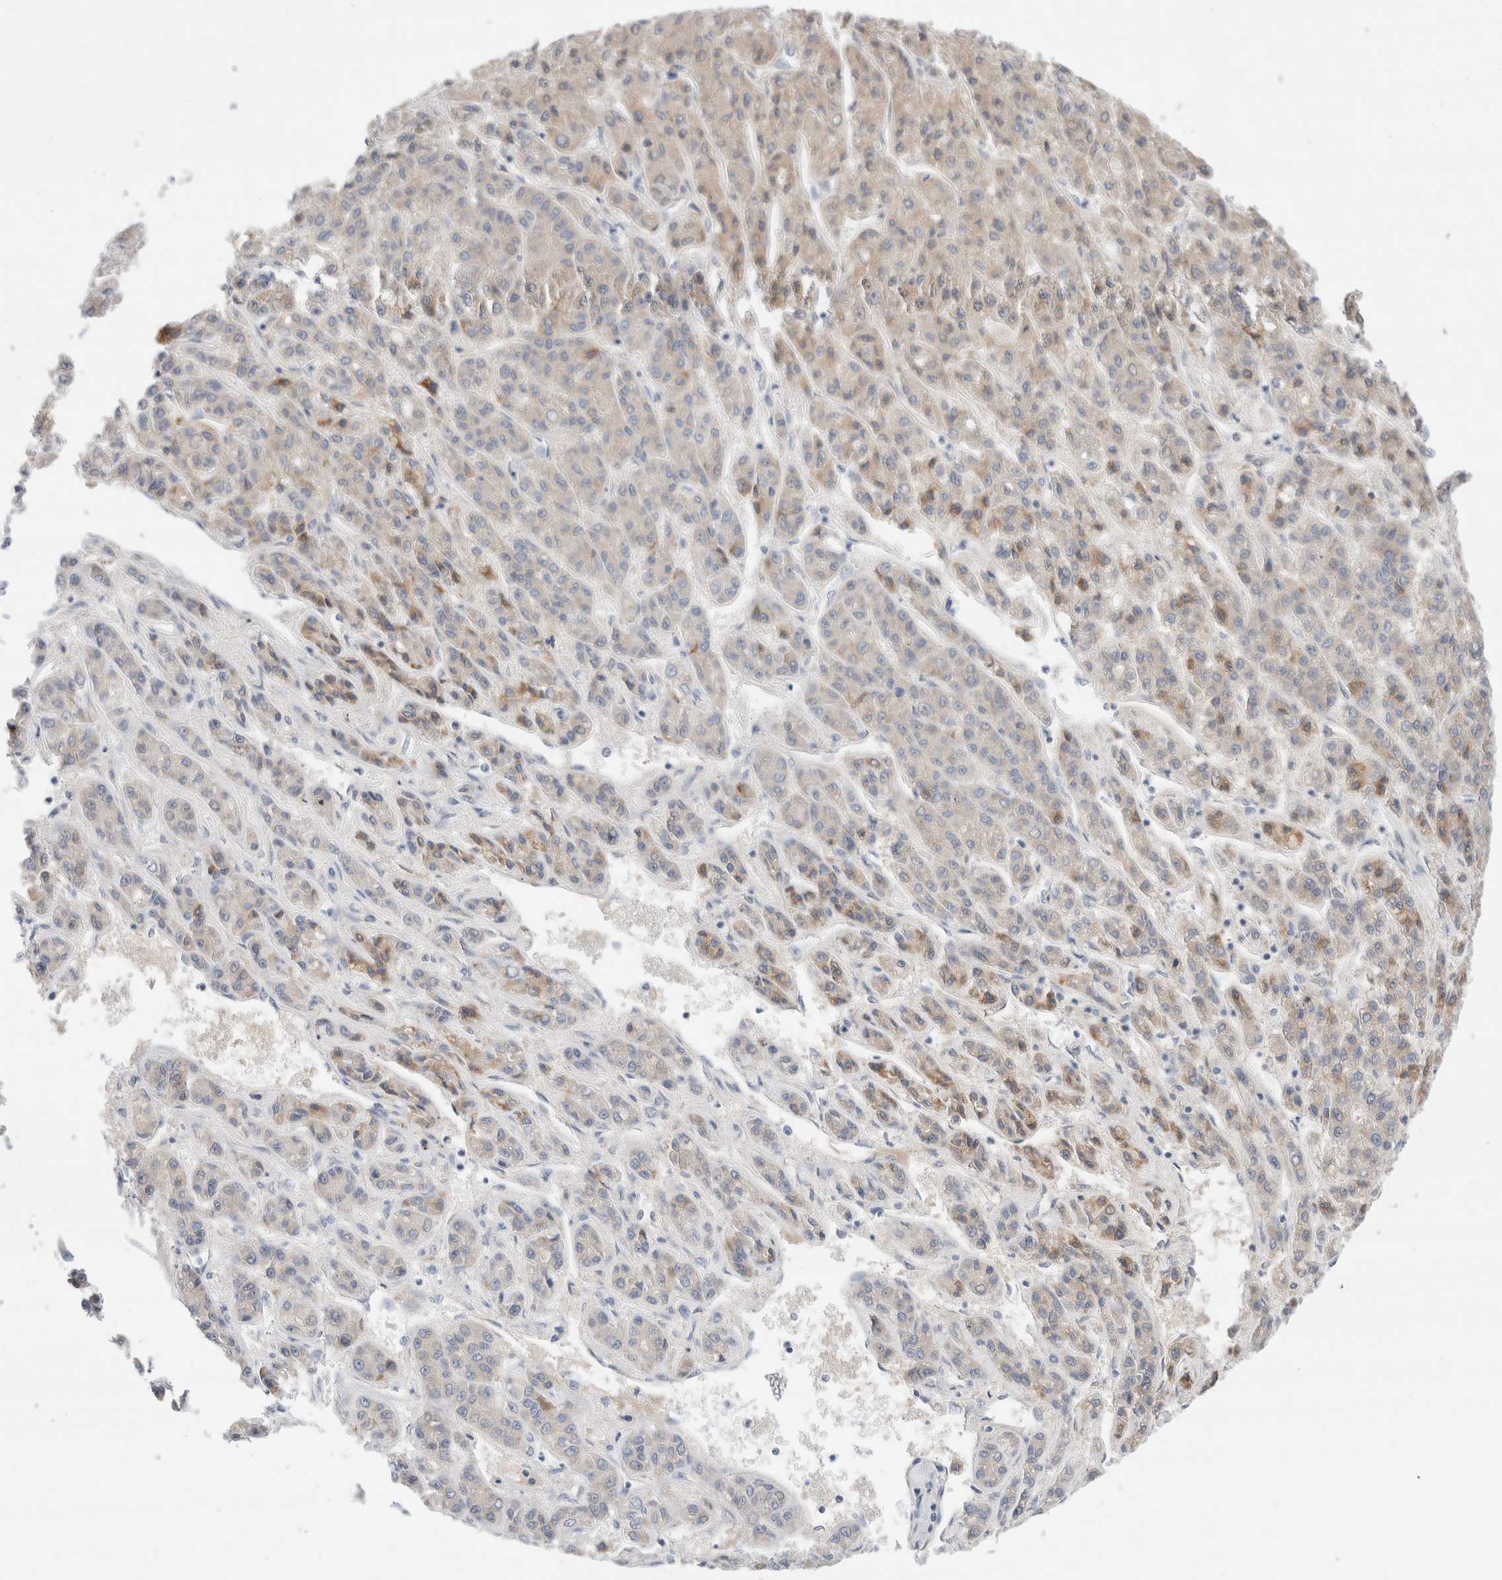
{"staining": {"intensity": "moderate", "quantity": "25%-75%", "location": "cytoplasmic/membranous"}, "tissue": "liver cancer", "cell_type": "Tumor cells", "image_type": "cancer", "snomed": [{"axis": "morphology", "description": "Carcinoma, Hepatocellular, NOS"}, {"axis": "topography", "description": "Liver"}], "caption": "Liver cancer tissue exhibits moderate cytoplasmic/membranous expression in about 25%-75% of tumor cells, visualized by immunohistochemistry.", "gene": "ECHDC2", "patient": {"sex": "male", "age": 70}}